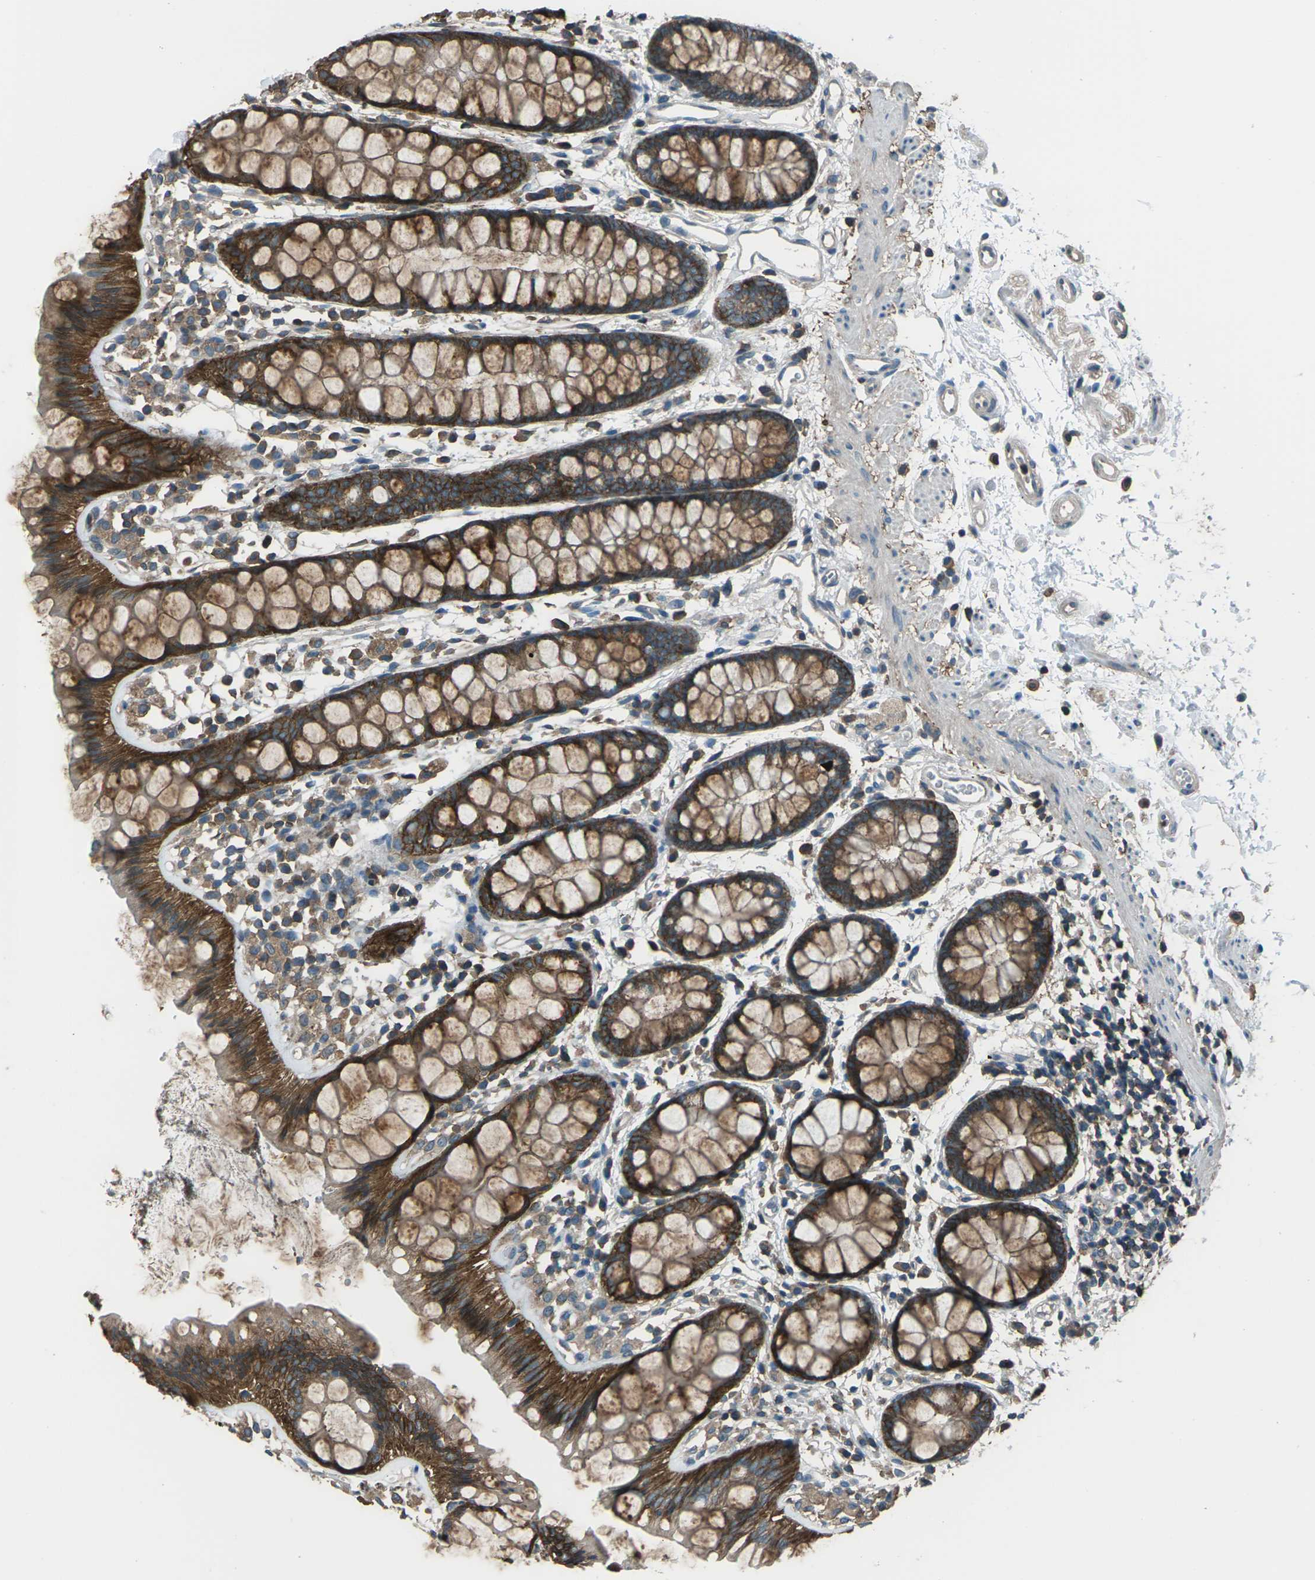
{"staining": {"intensity": "moderate", "quantity": ">75%", "location": "cytoplasmic/membranous"}, "tissue": "rectum", "cell_type": "Glandular cells", "image_type": "normal", "snomed": [{"axis": "morphology", "description": "Normal tissue, NOS"}, {"axis": "topography", "description": "Rectum"}], "caption": "Protein analysis of normal rectum shows moderate cytoplasmic/membranous staining in about >75% of glandular cells.", "gene": "CMTM4", "patient": {"sex": "female", "age": 66}}